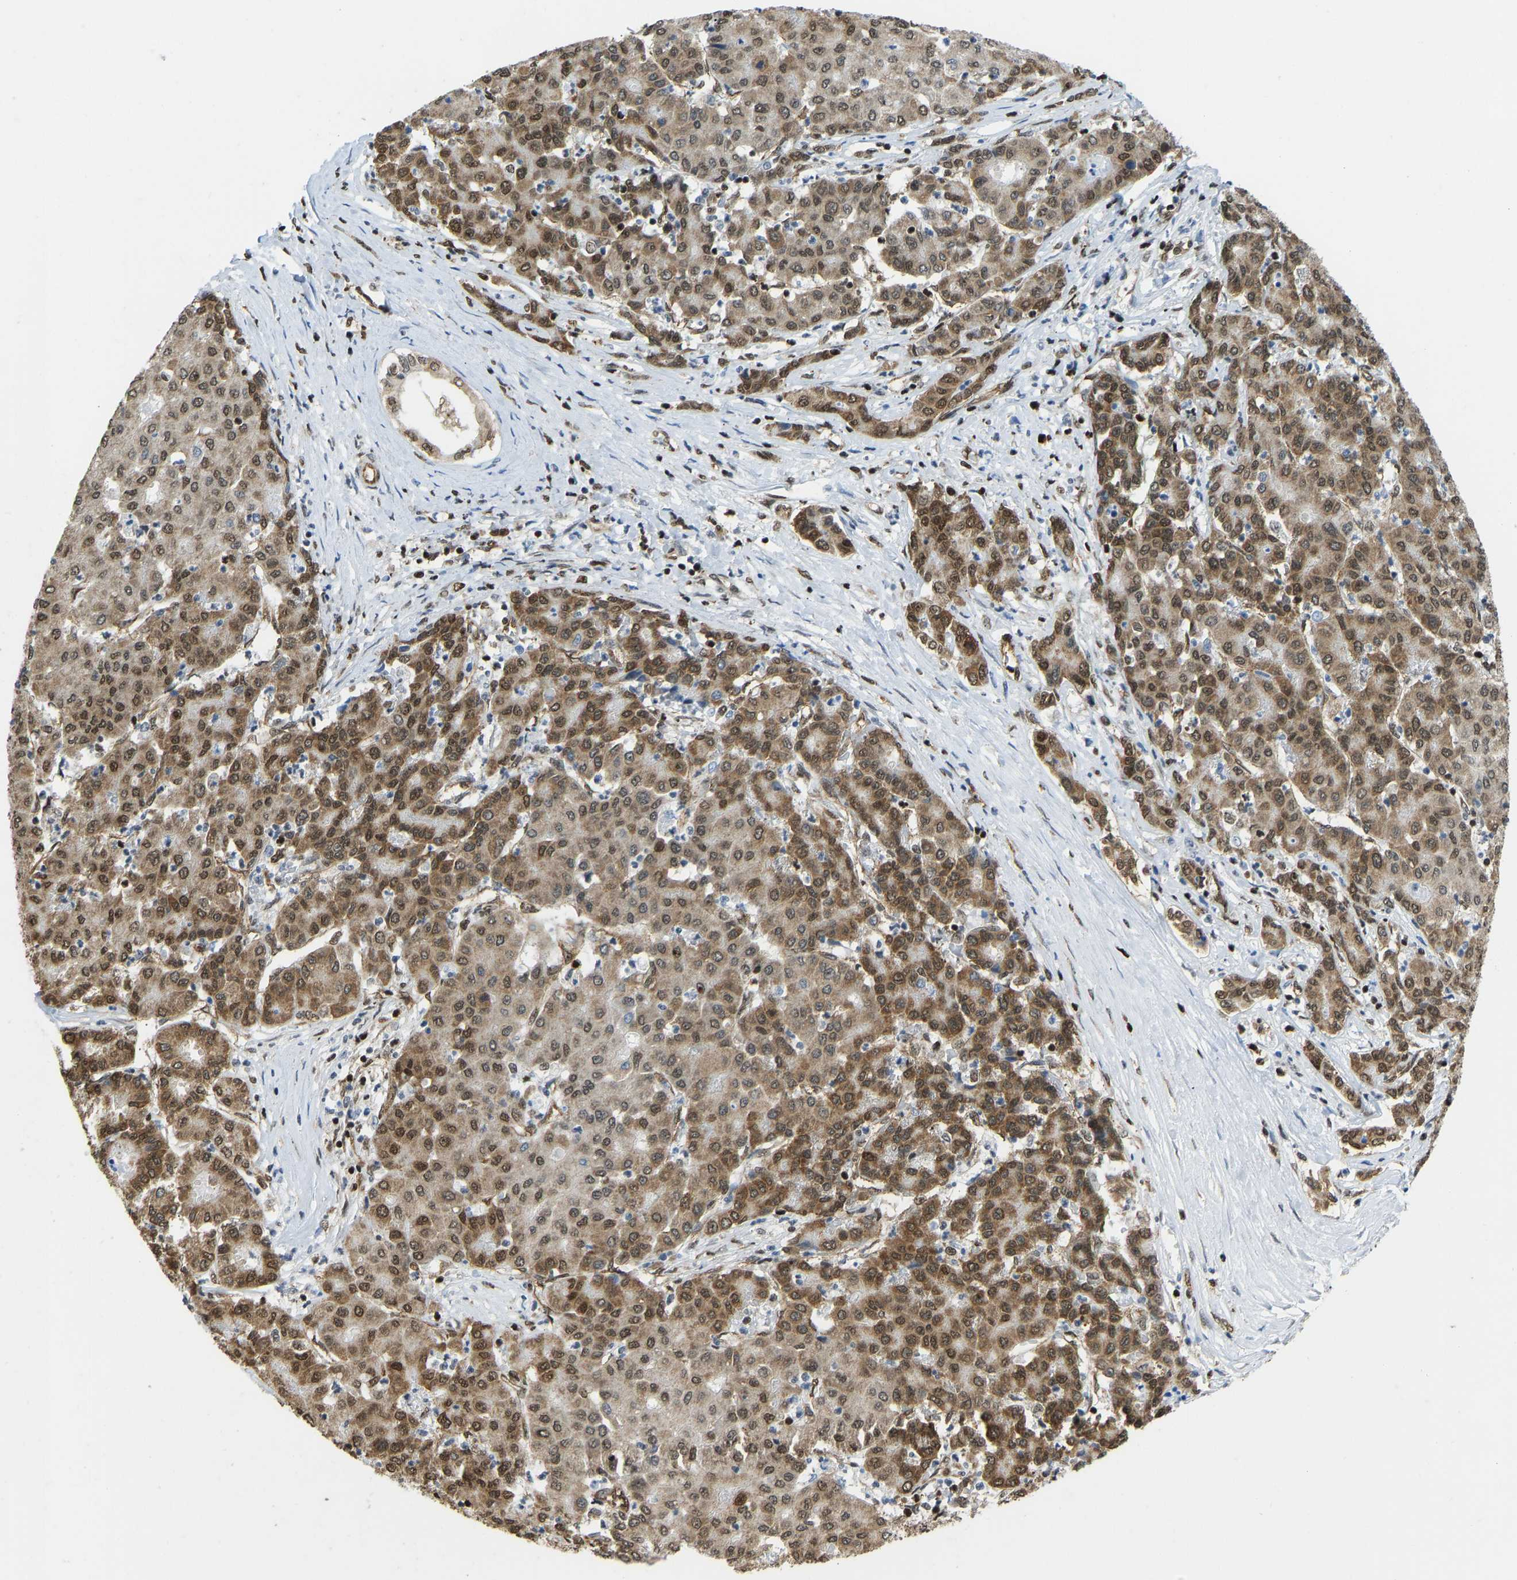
{"staining": {"intensity": "moderate", "quantity": ">75%", "location": "cytoplasmic/membranous,nuclear"}, "tissue": "liver cancer", "cell_type": "Tumor cells", "image_type": "cancer", "snomed": [{"axis": "morphology", "description": "Carcinoma, Hepatocellular, NOS"}, {"axis": "topography", "description": "Liver"}], "caption": "Protein expression analysis of human liver cancer reveals moderate cytoplasmic/membranous and nuclear expression in approximately >75% of tumor cells. The protein is stained brown, and the nuclei are stained in blue (DAB IHC with brightfield microscopy, high magnification).", "gene": "ZSCAN20", "patient": {"sex": "male", "age": 65}}